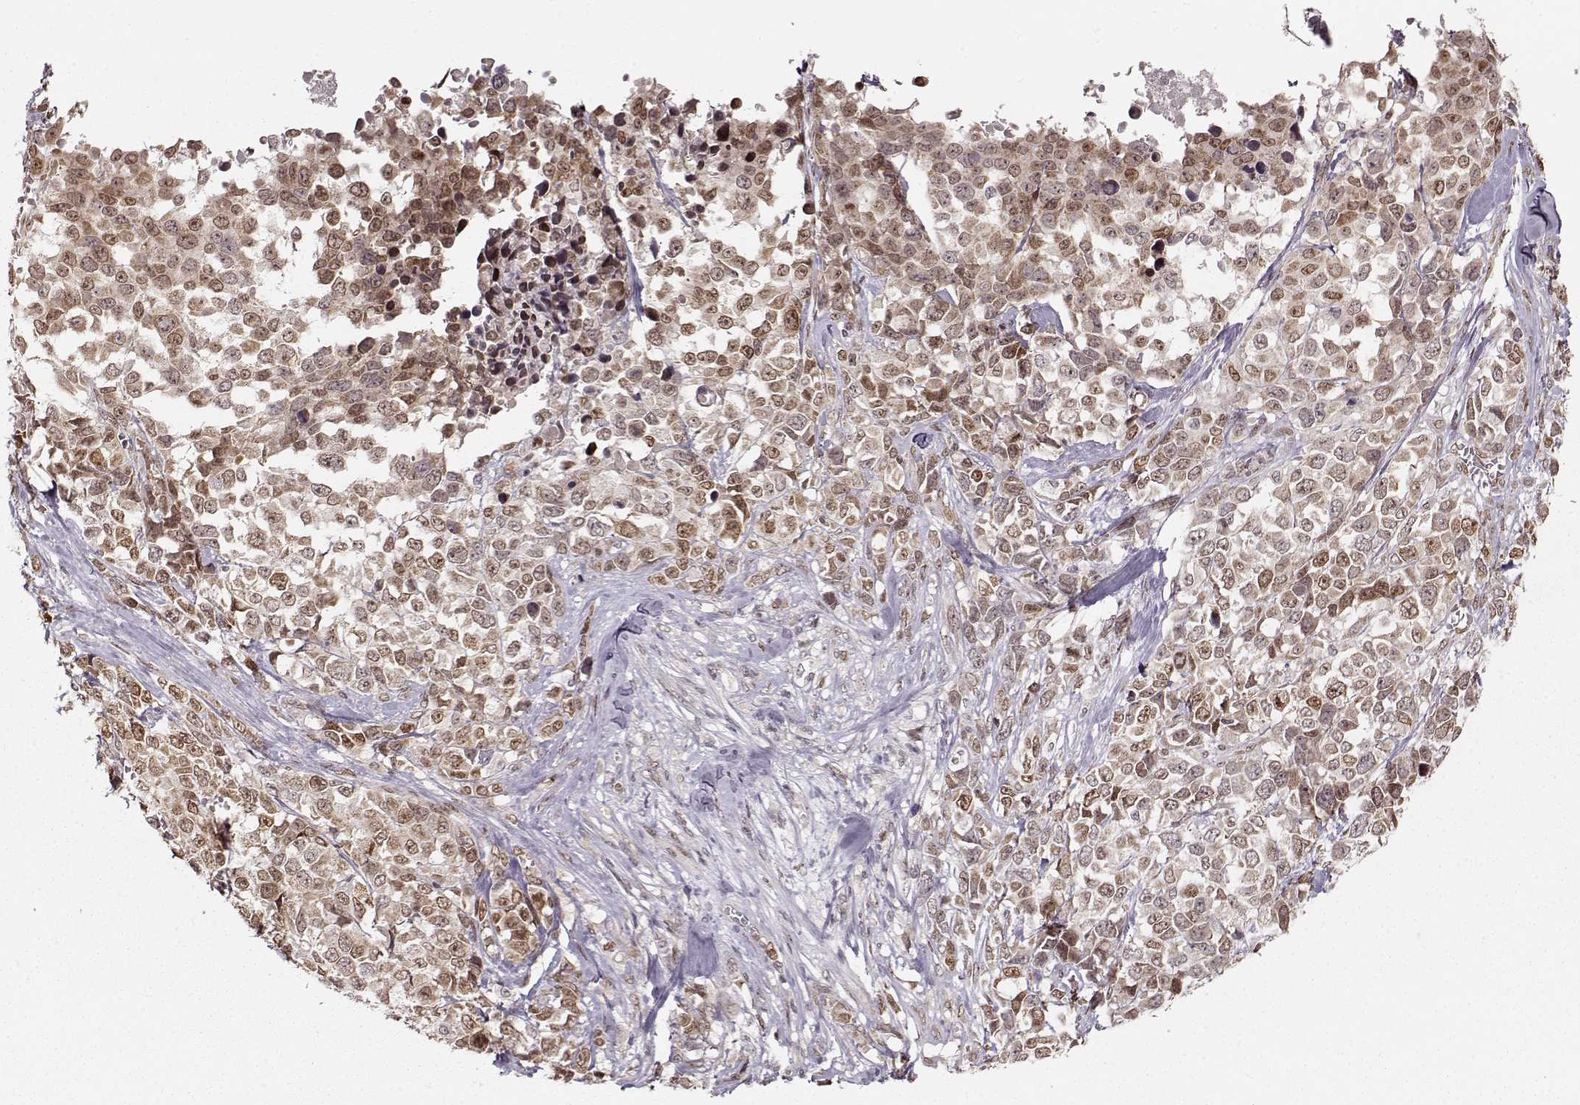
{"staining": {"intensity": "moderate", "quantity": ">75%", "location": "cytoplasmic/membranous"}, "tissue": "melanoma", "cell_type": "Tumor cells", "image_type": "cancer", "snomed": [{"axis": "morphology", "description": "Malignant melanoma, Metastatic site"}, {"axis": "topography", "description": "Skin"}], "caption": "Moderate cytoplasmic/membranous expression is appreciated in about >75% of tumor cells in malignant melanoma (metastatic site).", "gene": "RAI1", "patient": {"sex": "male", "age": 84}}